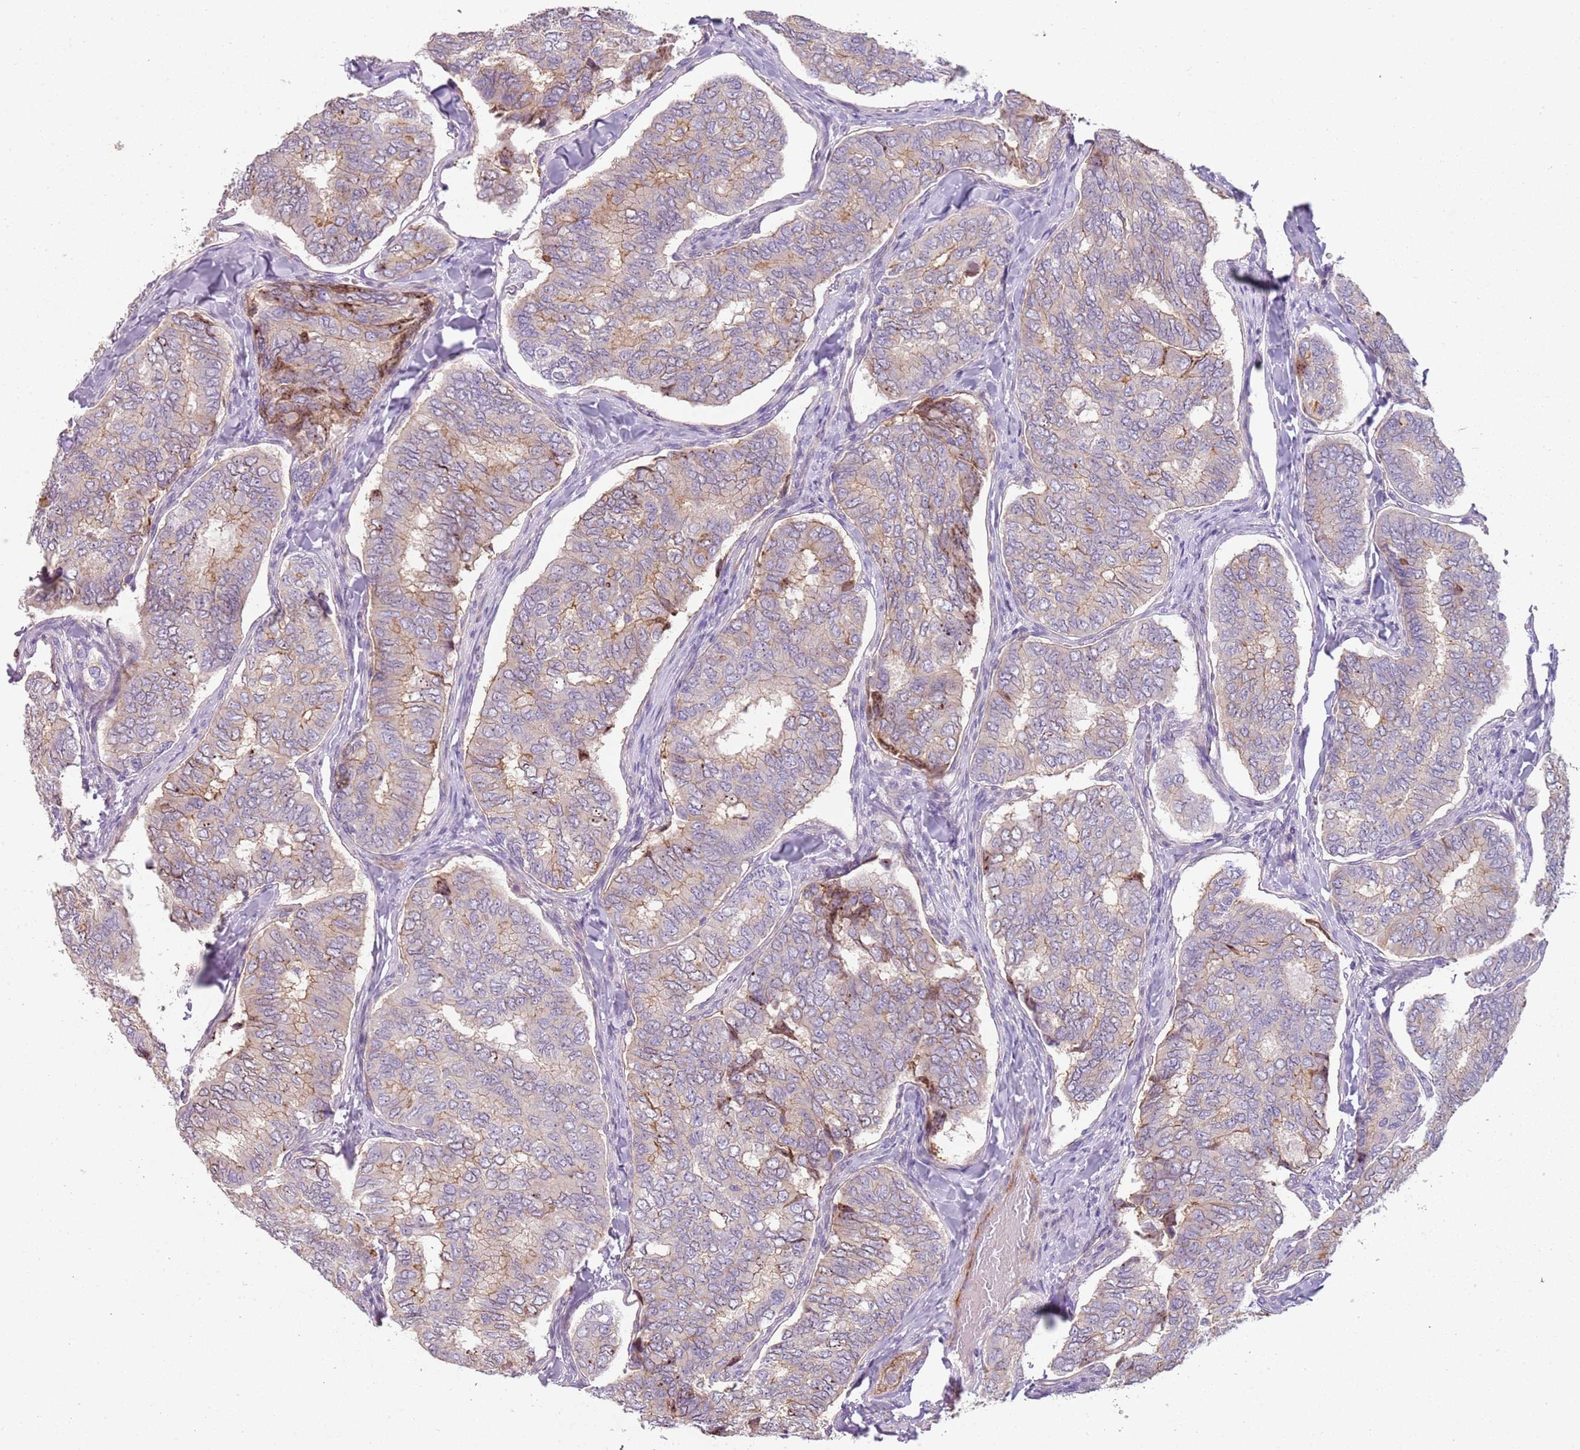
{"staining": {"intensity": "weak", "quantity": "<25%", "location": "cytoplasmic/membranous"}, "tissue": "thyroid cancer", "cell_type": "Tumor cells", "image_type": "cancer", "snomed": [{"axis": "morphology", "description": "Papillary adenocarcinoma, NOS"}, {"axis": "topography", "description": "Thyroid gland"}], "caption": "A high-resolution image shows immunohistochemistry (IHC) staining of thyroid papillary adenocarcinoma, which shows no significant positivity in tumor cells. The staining is performed using DAB (3,3'-diaminobenzidine) brown chromogen with nuclei counter-stained in using hematoxylin.", "gene": "ZNF583", "patient": {"sex": "female", "age": 35}}